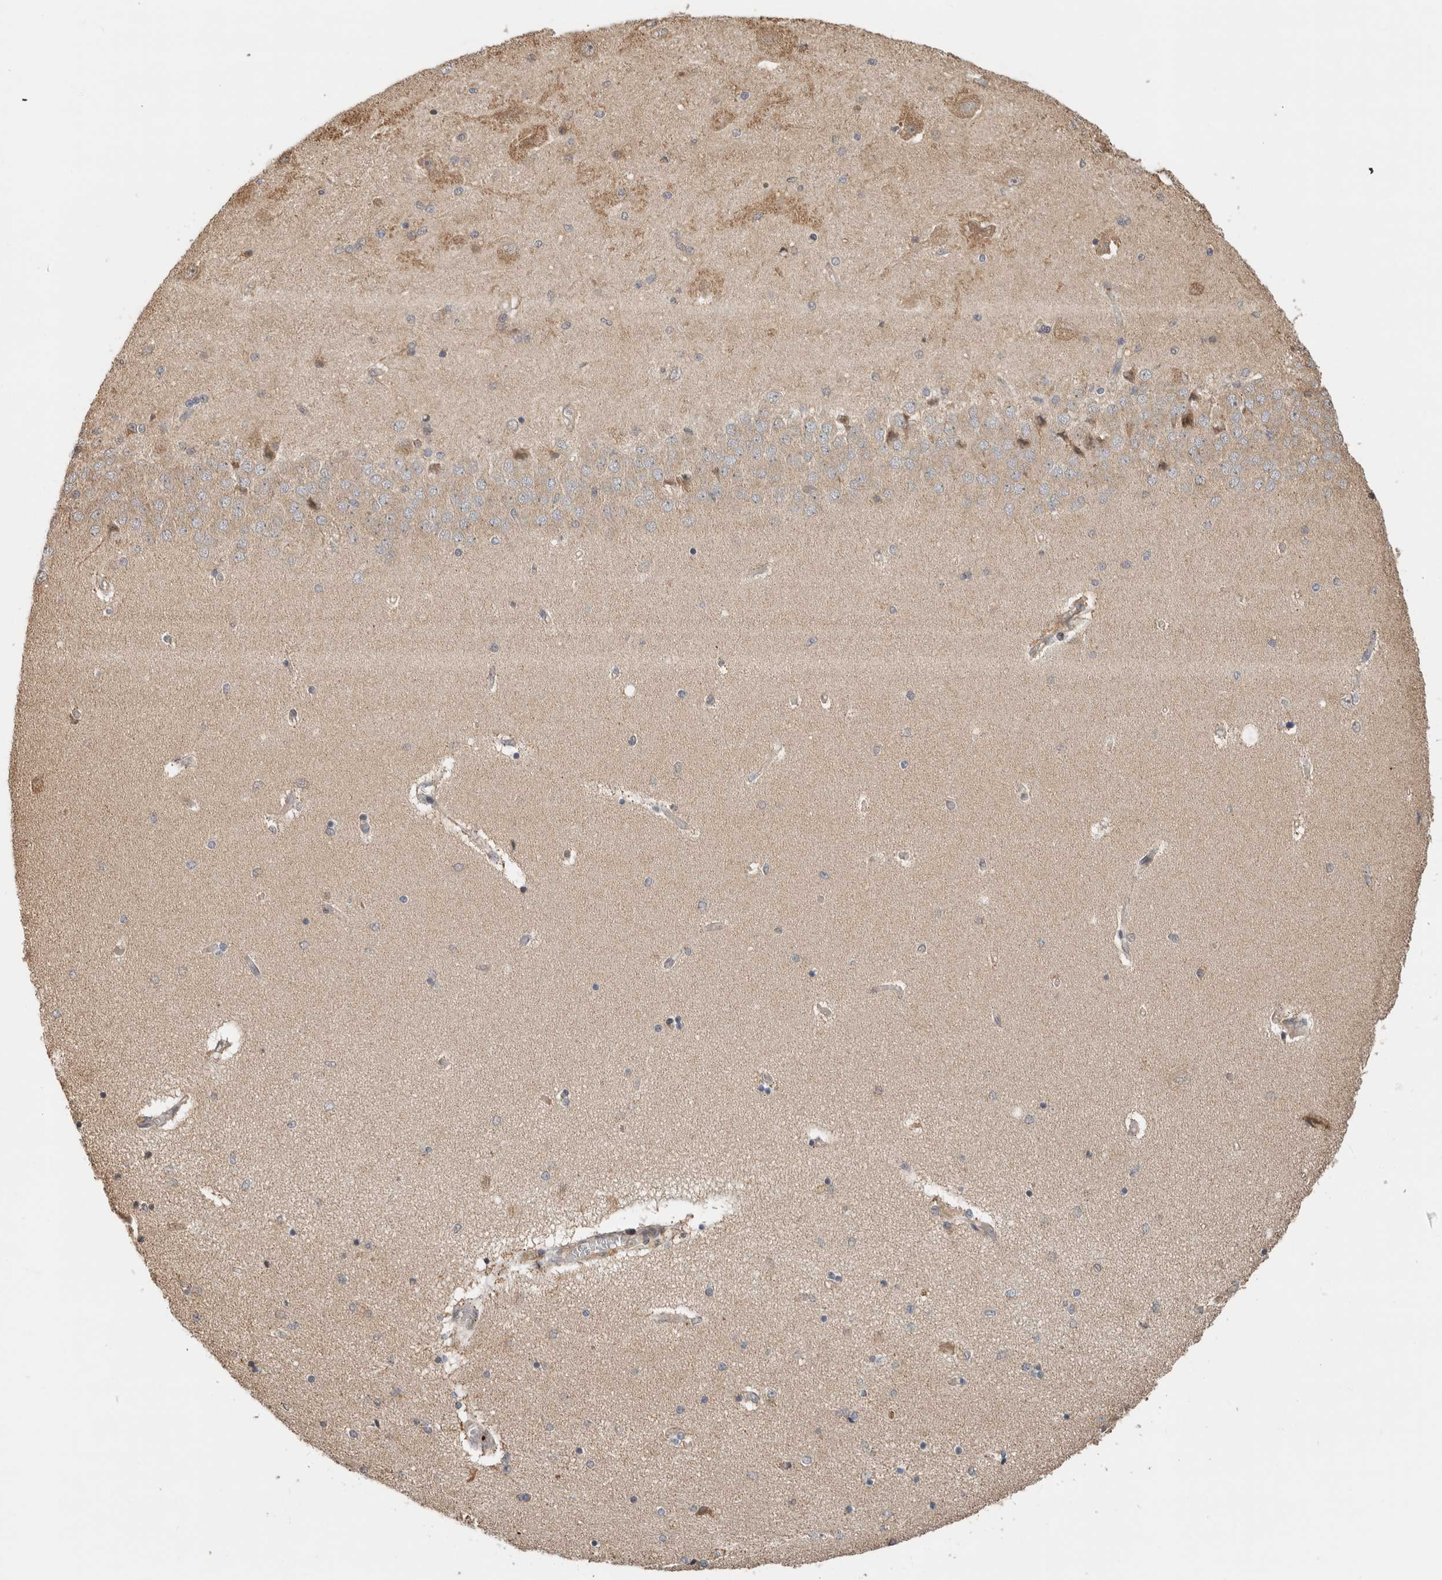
{"staining": {"intensity": "weak", "quantity": "<25%", "location": "cytoplasmic/membranous"}, "tissue": "hippocampus", "cell_type": "Glial cells", "image_type": "normal", "snomed": [{"axis": "morphology", "description": "Normal tissue, NOS"}, {"axis": "topography", "description": "Hippocampus"}], "caption": "Hippocampus stained for a protein using immunohistochemistry (IHC) exhibits no staining glial cells.", "gene": "GINS4", "patient": {"sex": "female", "age": 54}}